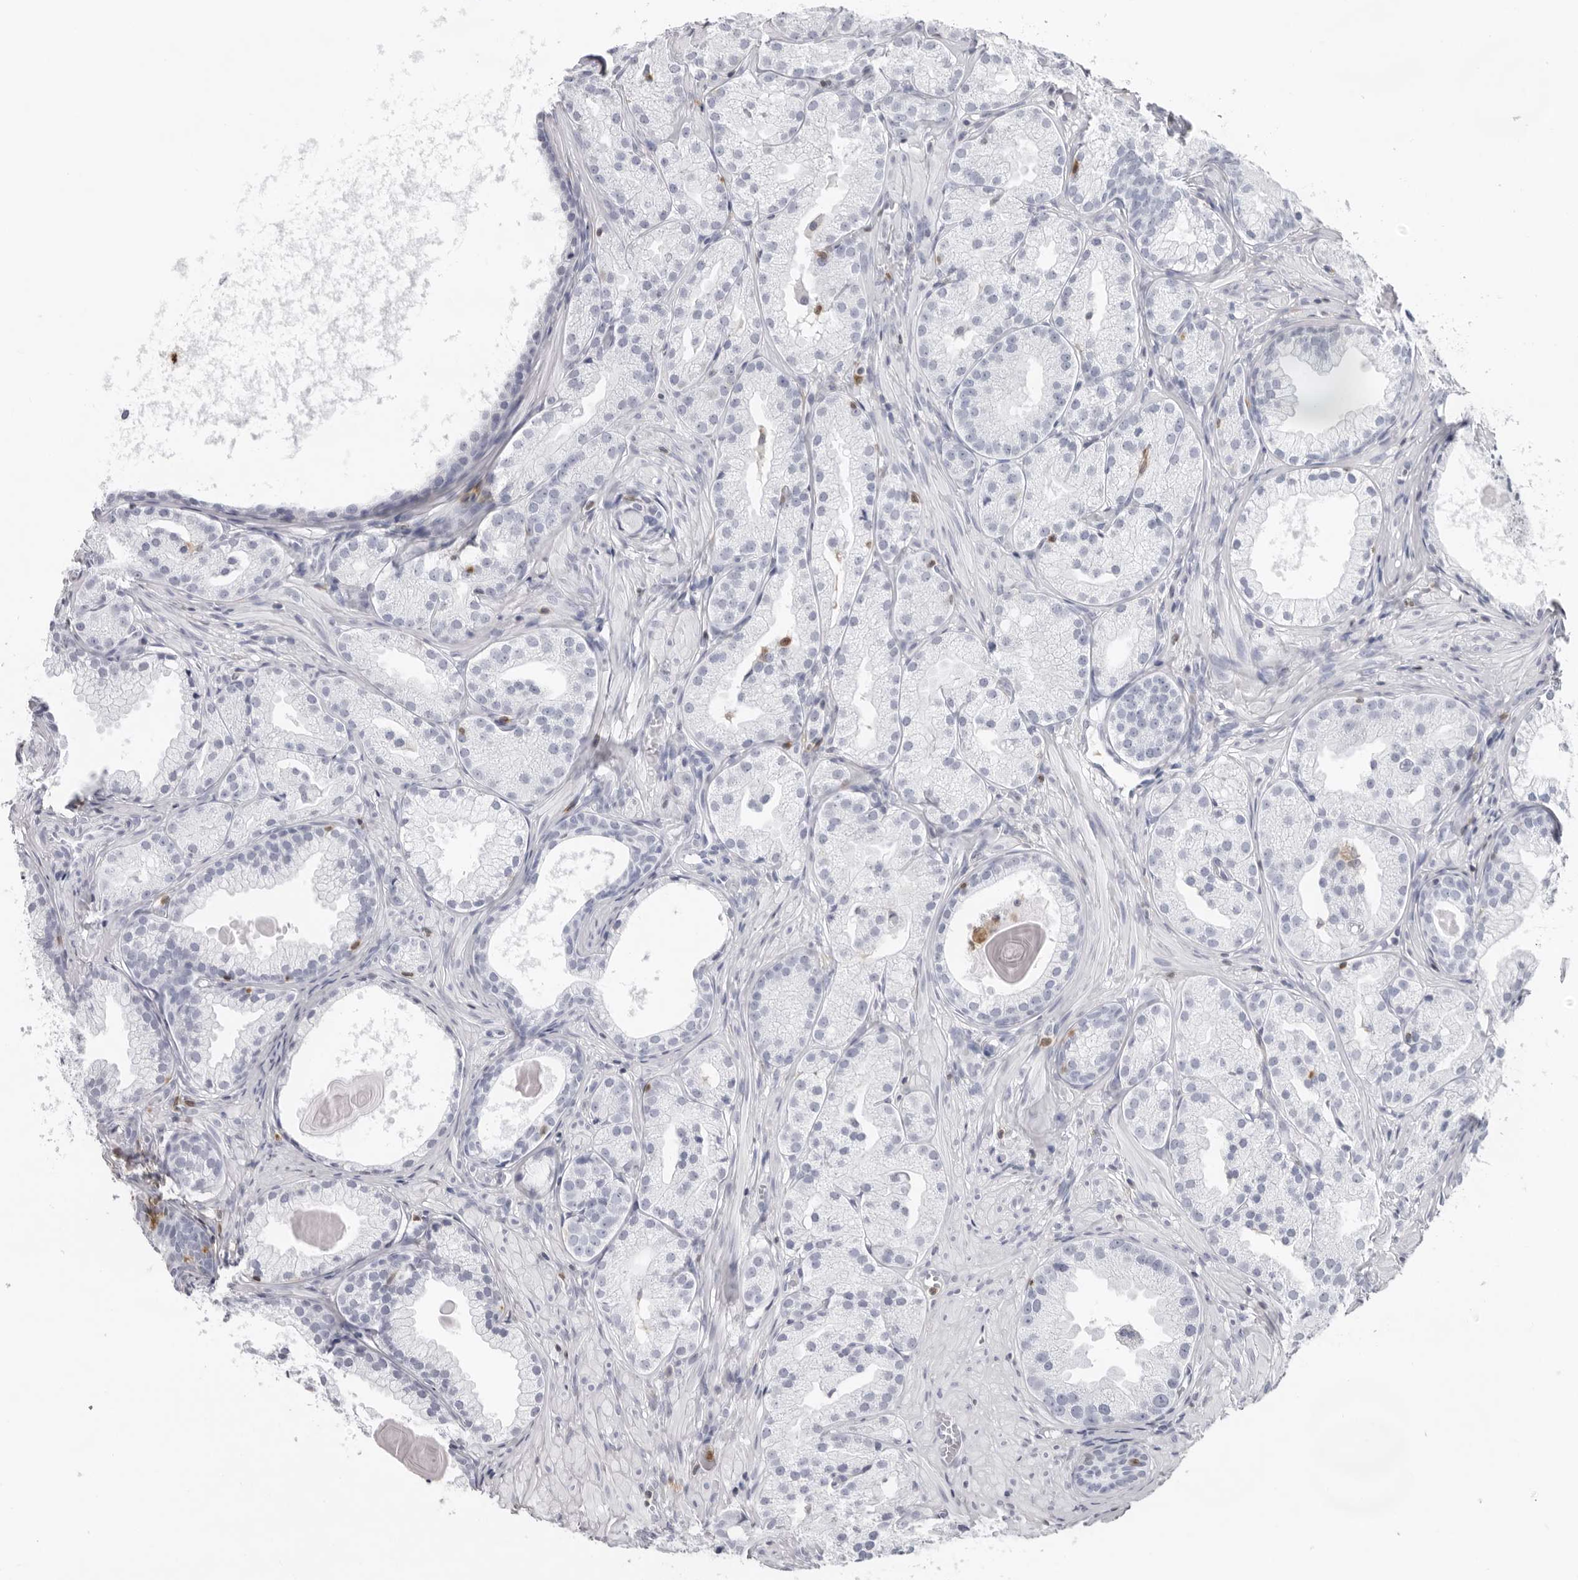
{"staining": {"intensity": "negative", "quantity": "none", "location": "none"}, "tissue": "prostate cancer", "cell_type": "Tumor cells", "image_type": "cancer", "snomed": [{"axis": "morphology", "description": "Adenocarcinoma, Low grade"}, {"axis": "topography", "description": "Prostate"}], "caption": "Immunohistochemistry image of neoplastic tissue: human prostate cancer stained with DAB (3,3'-diaminobenzidine) reveals no significant protein expression in tumor cells.", "gene": "FMNL1", "patient": {"sex": "male", "age": 88}}